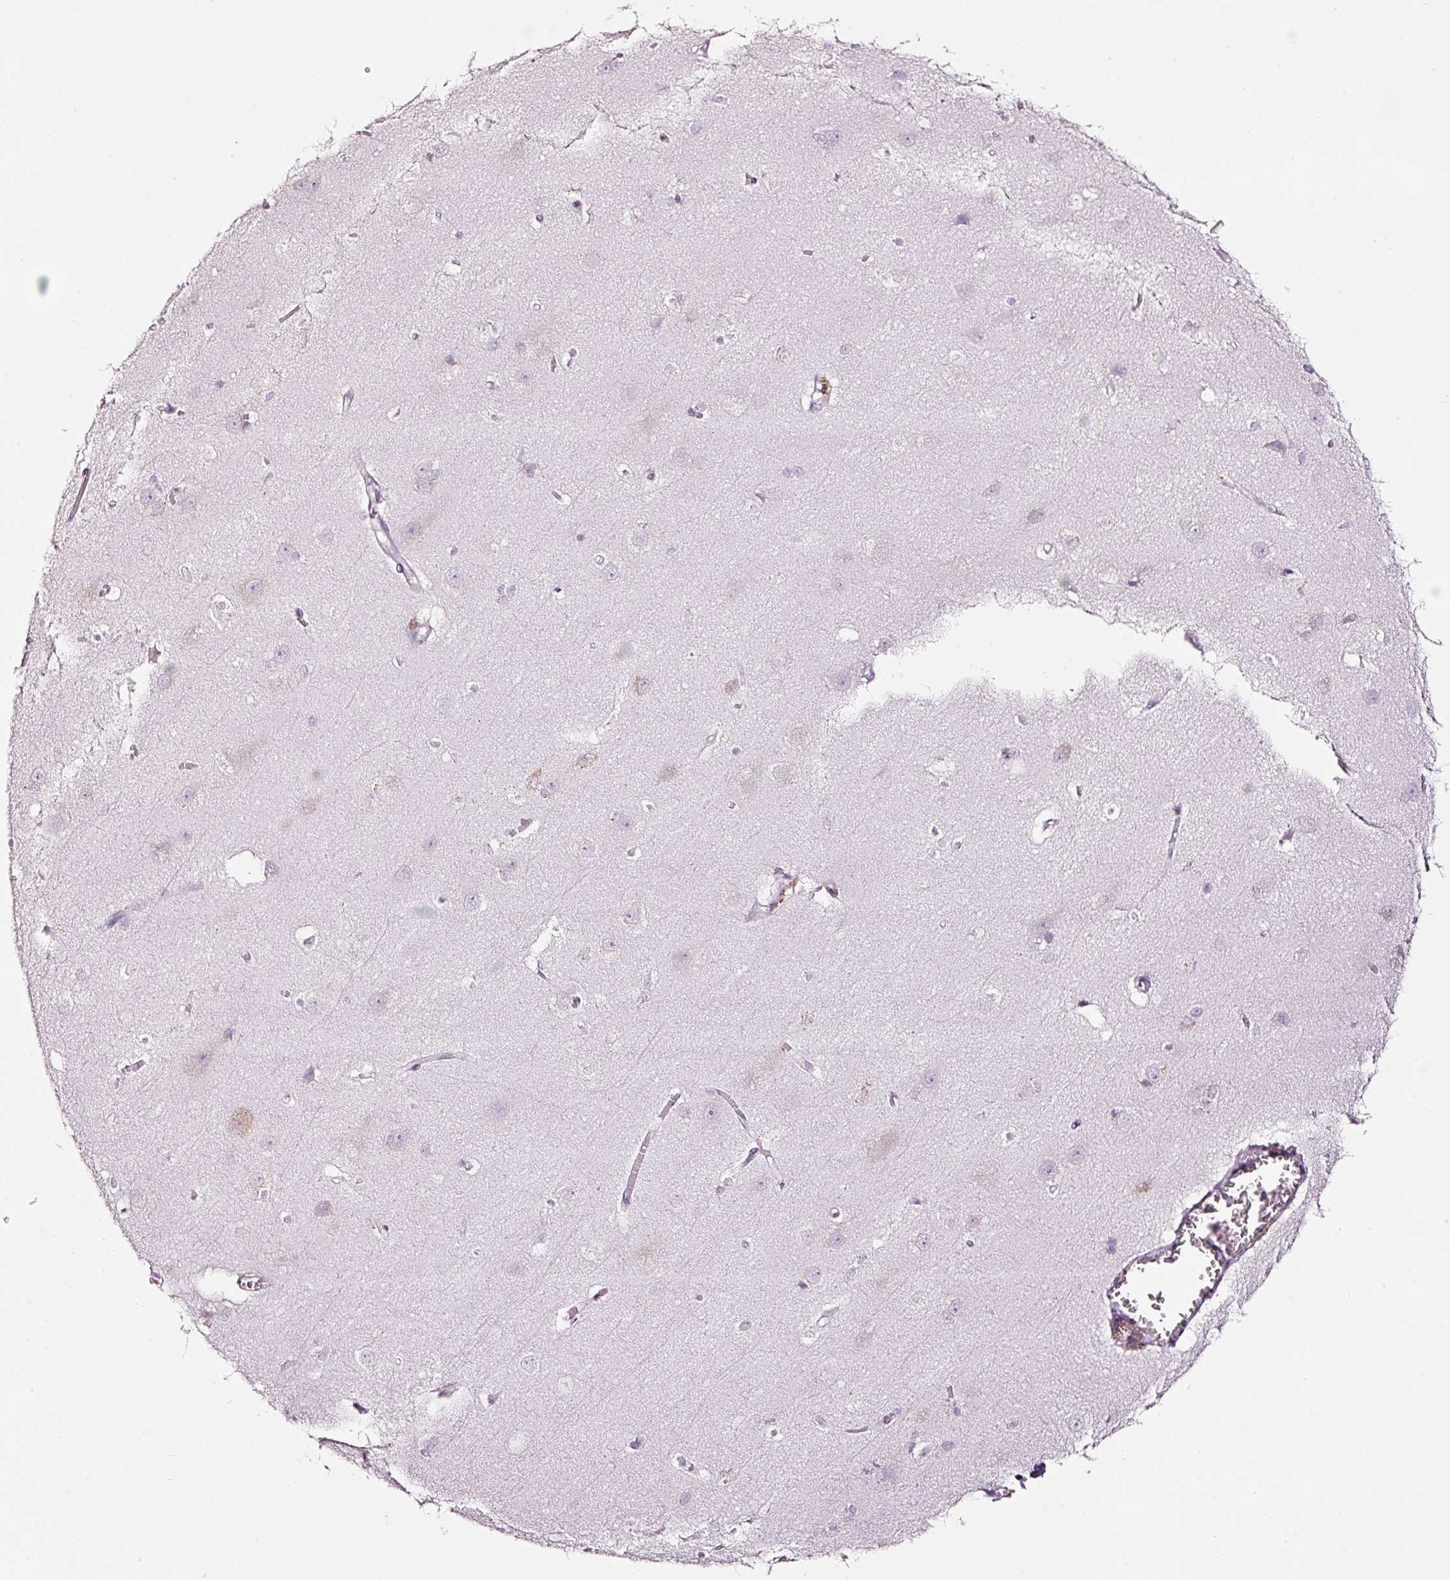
{"staining": {"intensity": "negative", "quantity": "none", "location": "none"}, "tissue": "cerebral cortex", "cell_type": "Endothelial cells", "image_type": "normal", "snomed": [{"axis": "morphology", "description": "Normal tissue, NOS"}, {"axis": "topography", "description": "Cerebral cortex"}], "caption": "Endothelial cells are negative for protein expression in benign human cerebral cortex. The staining is performed using DAB brown chromogen with nuclei counter-stained in using hematoxylin.", "gene": "SDF4", "patient": {"sex": "male", "age": 37}}